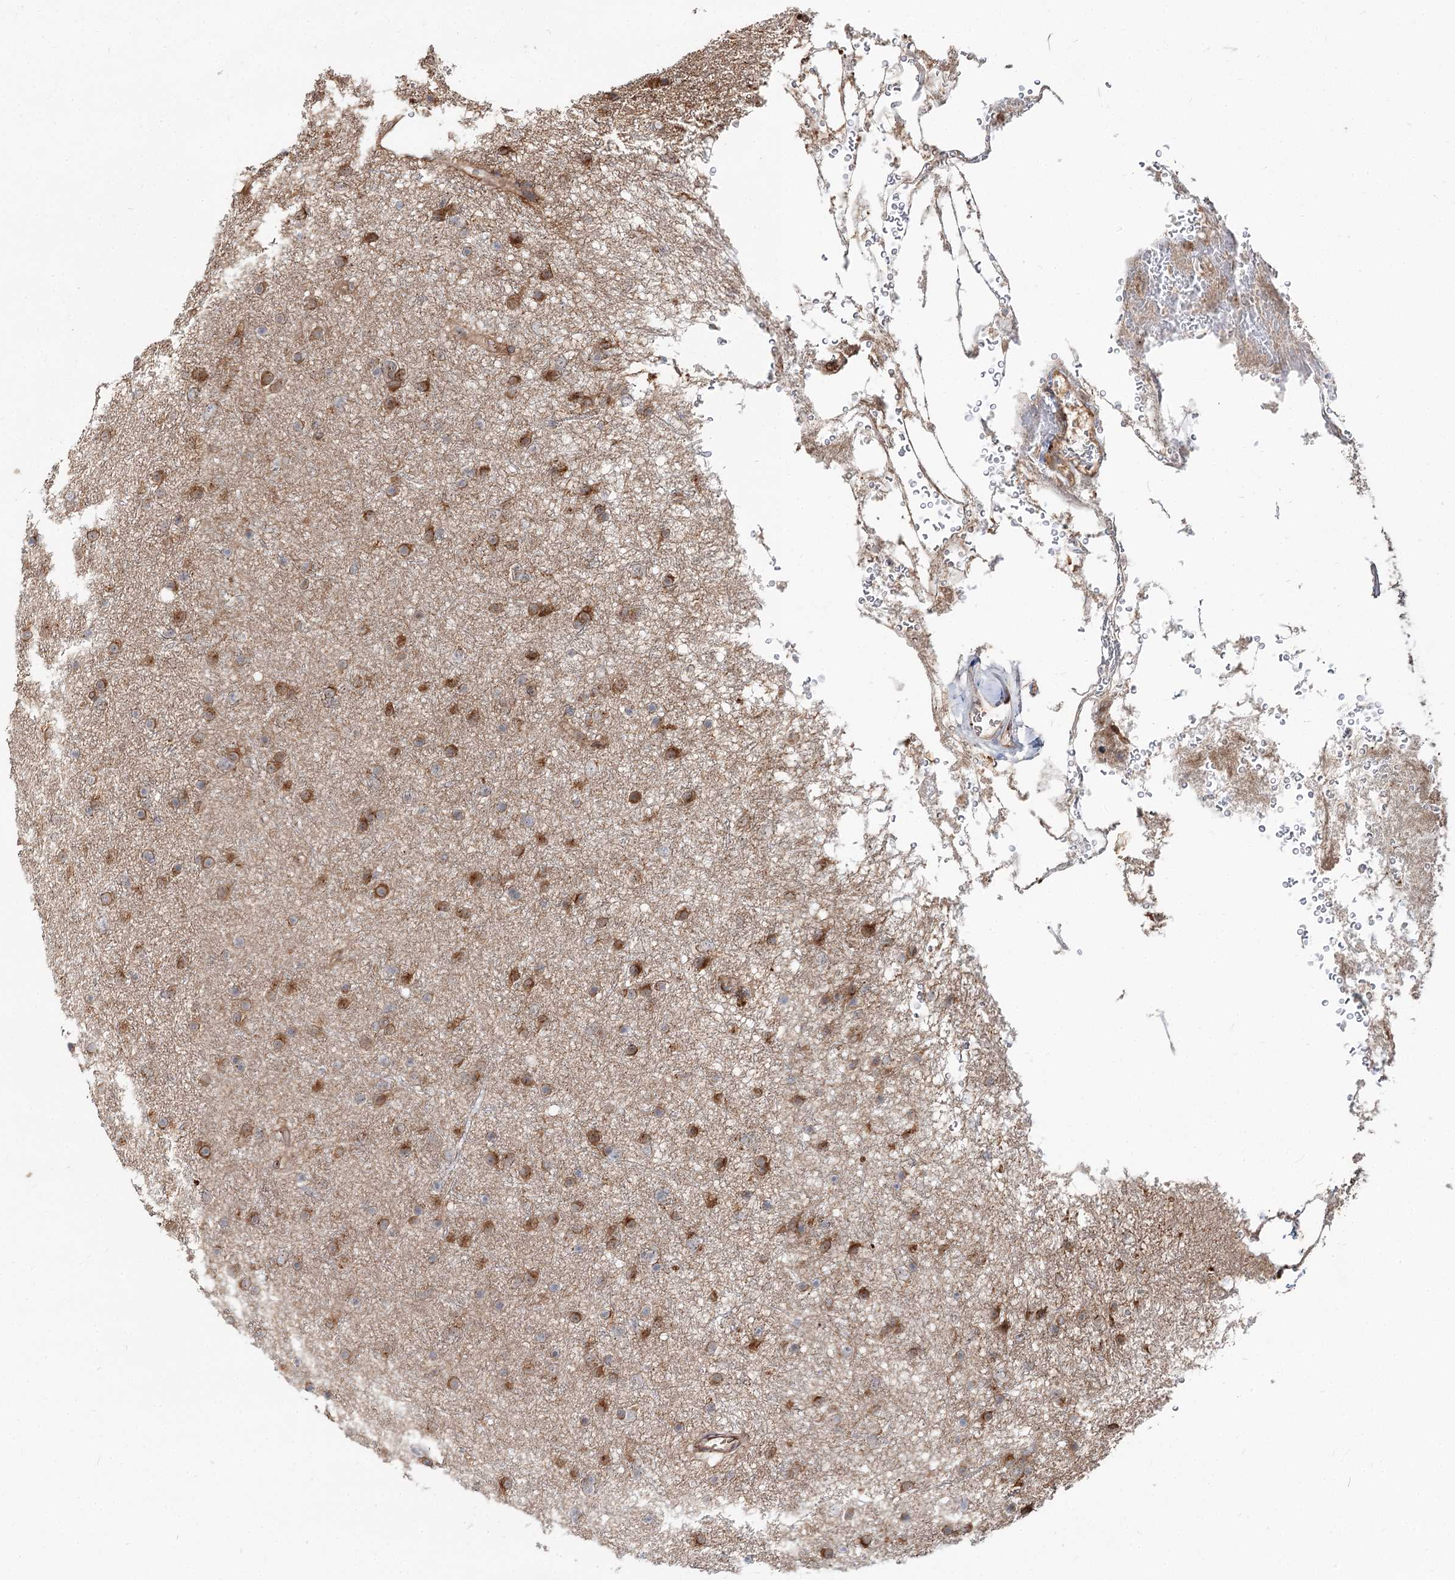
{"staining": {"intensity": "strong", "quantity": "25%-75%", "location": "cytoplasmic/membranous"}, "tissue": "glioma", "cell_type": "Tumor cells", "image_type": "cancer", "snomed": [{"axis": "morphology", "description": "Glioma, malignant, Low grade"}, {"axis": "topography", "description": "Cerebral cortex"}], "caption": "Immunohistochemistry image of neoplastic tissue: malignant low-grade glioma stained using IHC shows high levels of strong protein expression localized specifically in the cytoplasmic/membranous of tumor cells, appearing as a cytoplasmic/membranous brown color.", "gene": "SPART", "patient": {"sex": "female", "age": 39}}